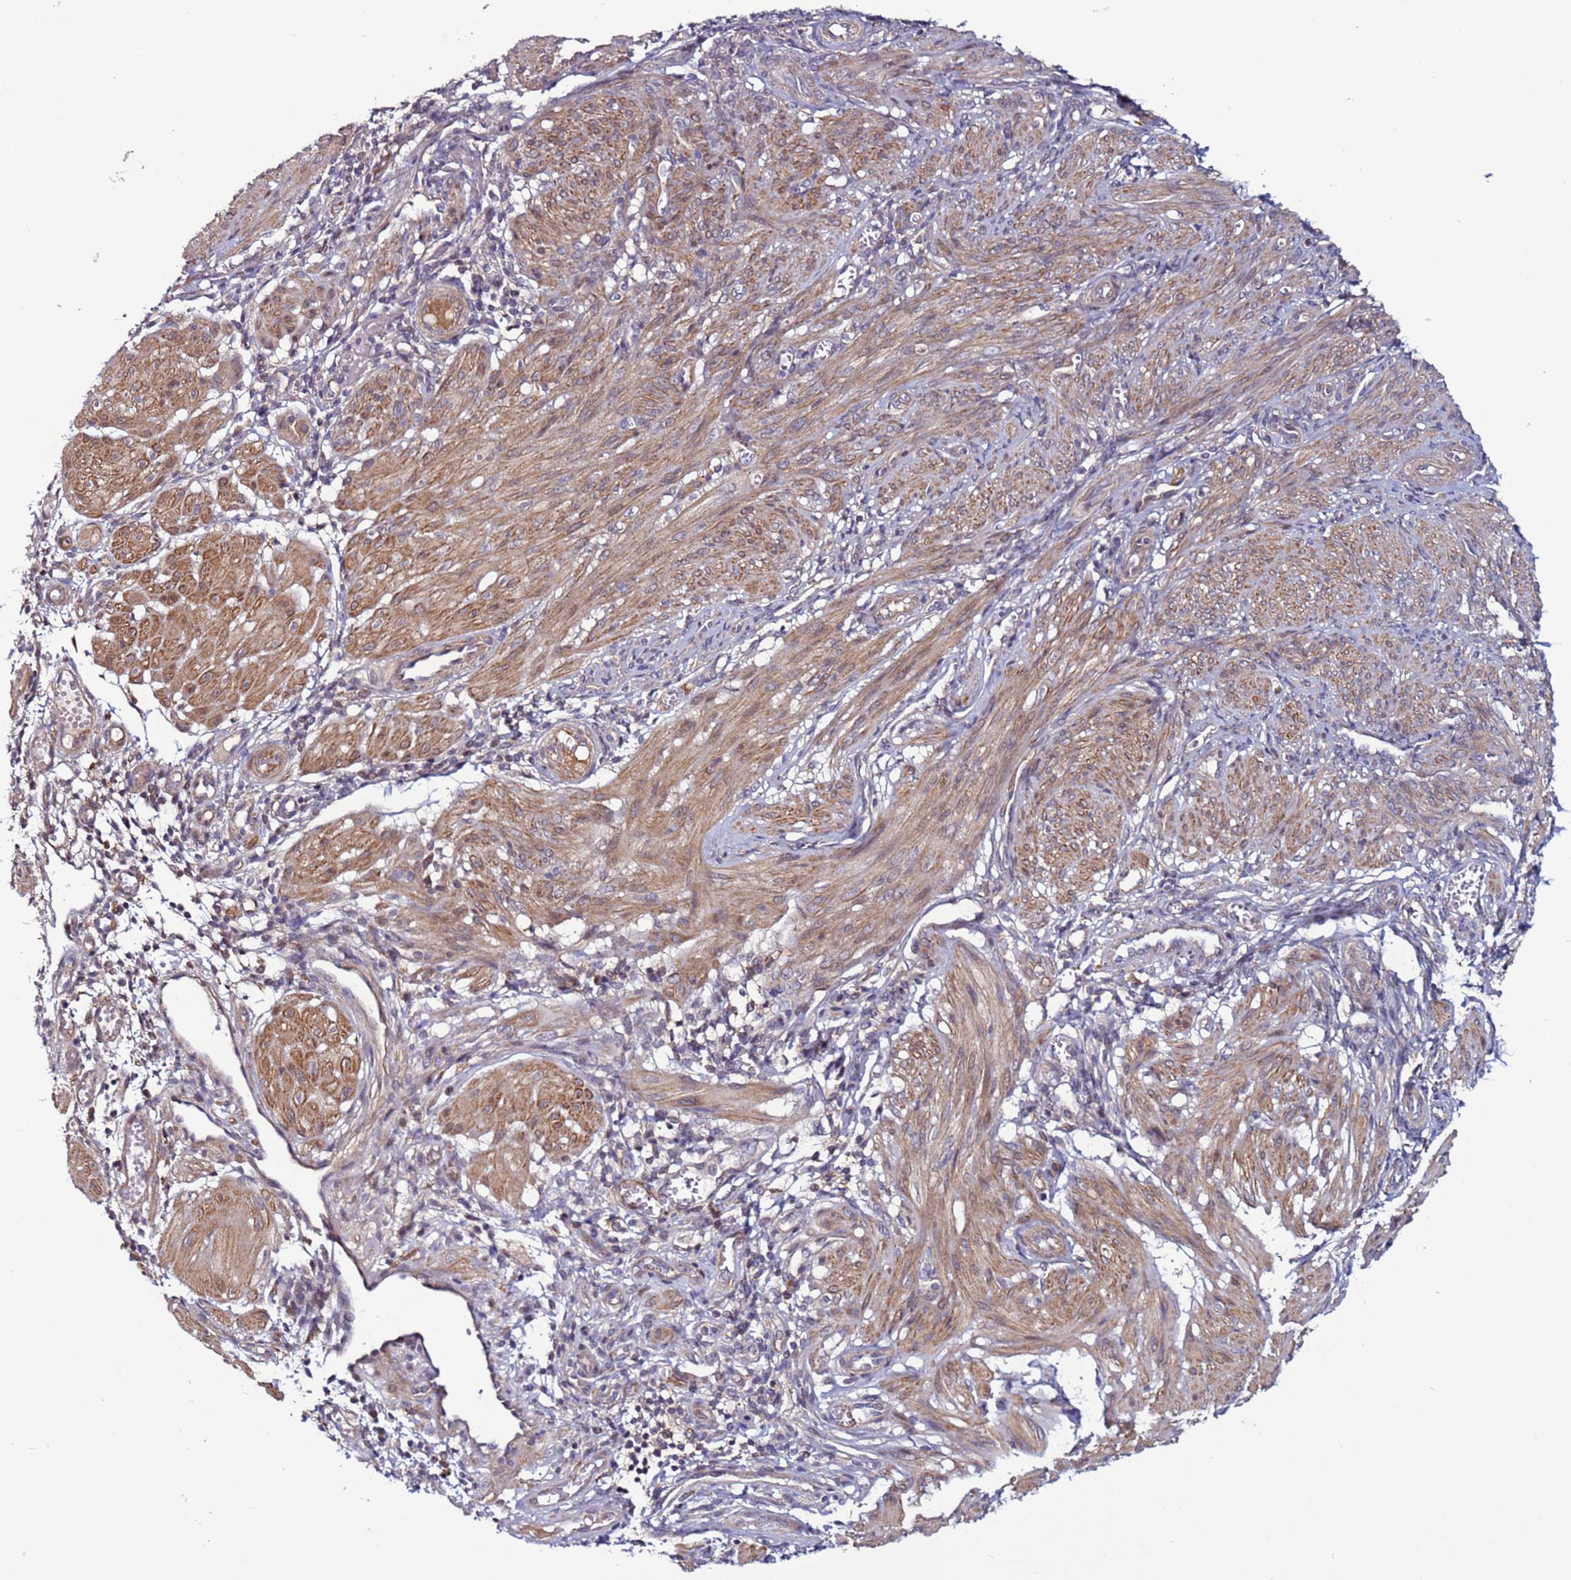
{"staining": {"intensity": "strong", "quantity": ">75%", "location": "cytoplasmic/membranous"}, "tissue": "smooth muscle", "cell_type": "Smooth muscle cells", "image_type": "normal", "snomed": [{"axis": "morphology", "description": "Normal tissue, NOS"}, {"axis": "topography", "description": "Smooth muscle"}], "caption": "Immunohistochemical staining of benign smooth muscle exhibits >75% levels of strong cytoplasmic/membranous protein expression in about >75% of smooth muscle cells. The protein is shown in brown color, while the nuclei are stained blue.", "gene": "GAREM1", "patient": {"sex": "female", "age": 39}}